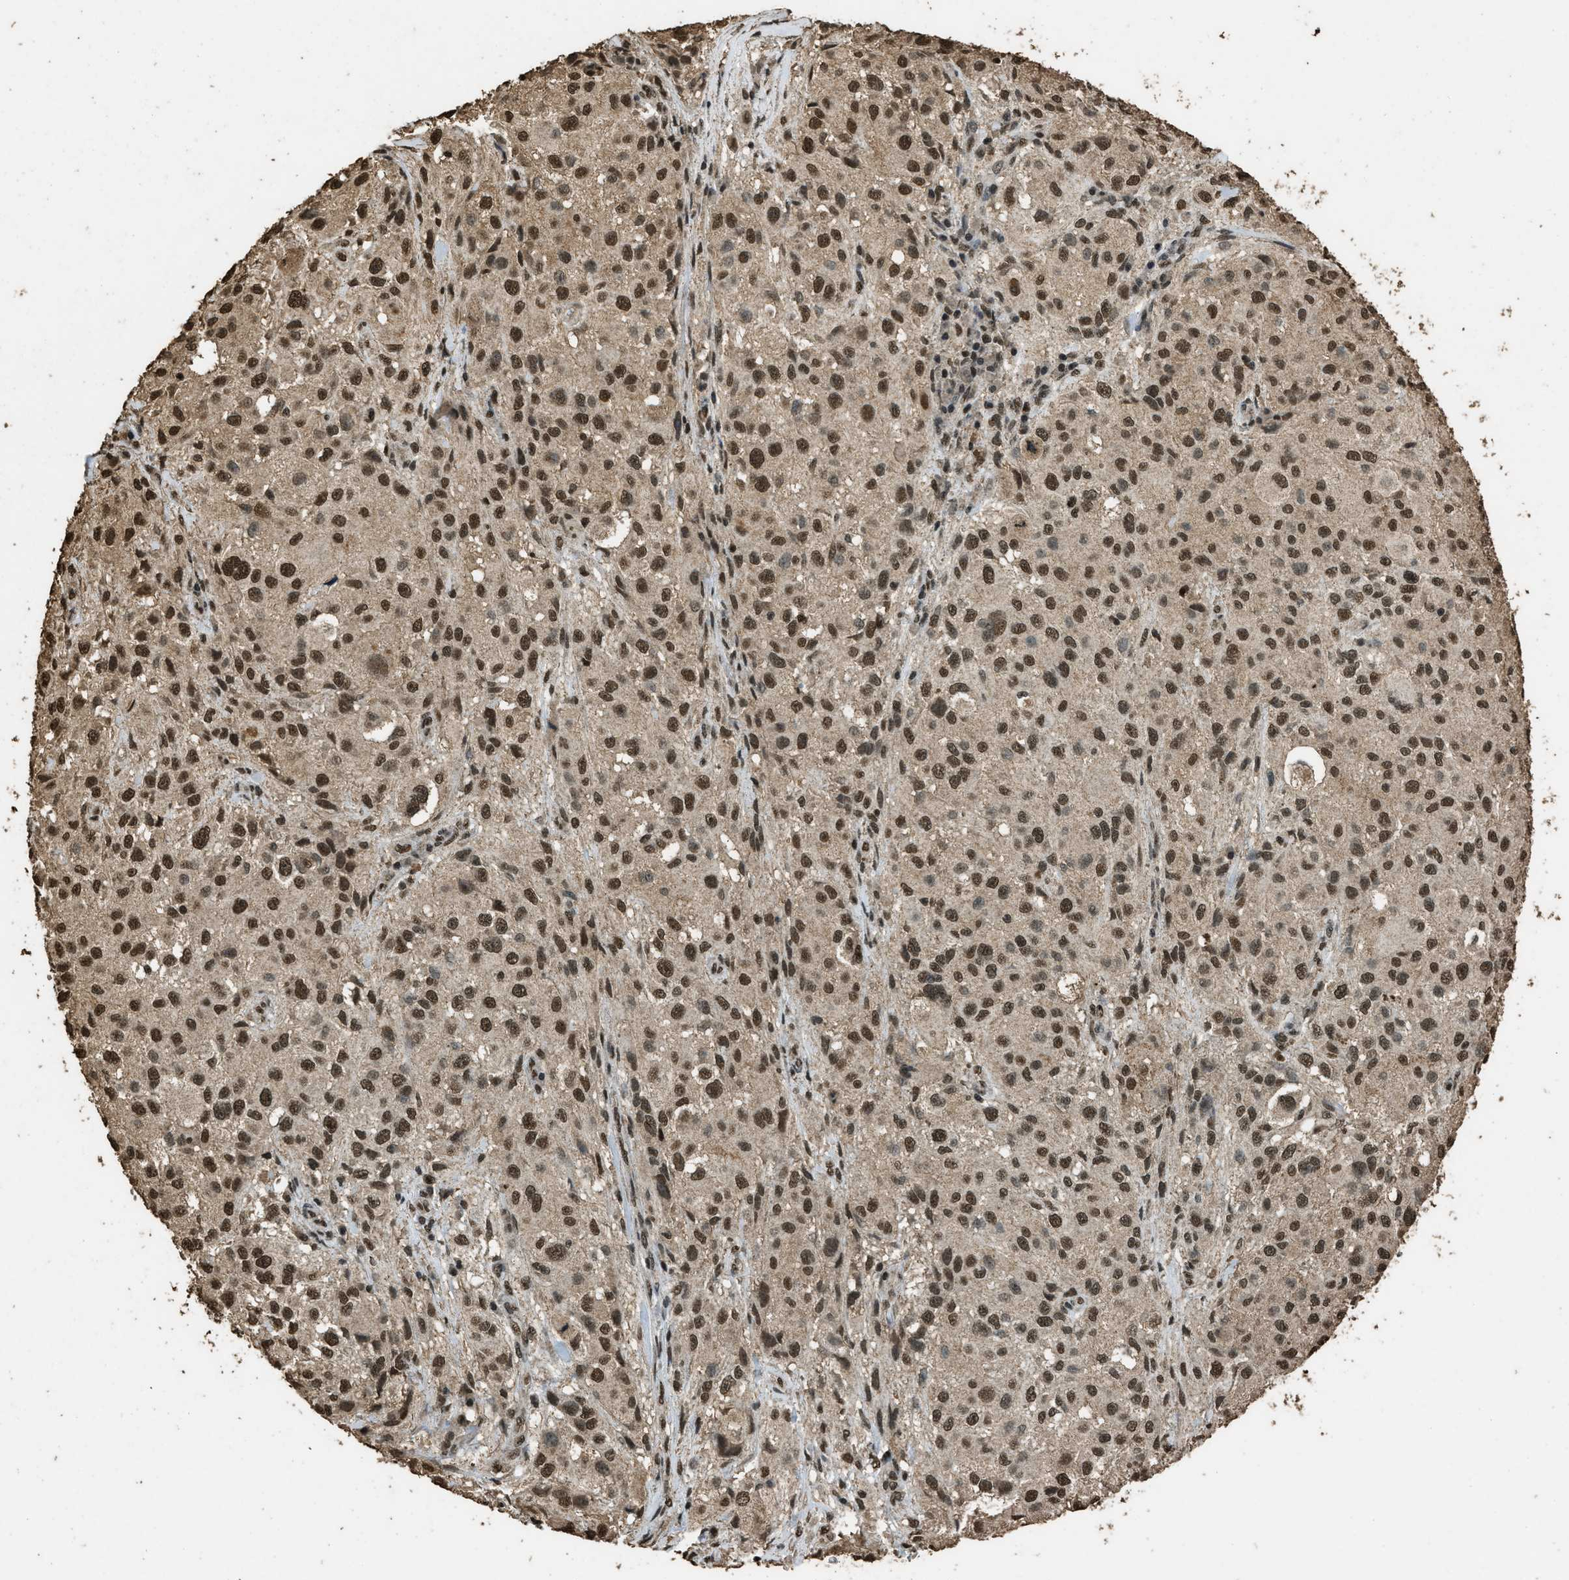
{"staining": {"intensity": "strong", "quantity": ">75%", "location": "nuclear"}, "tissue": "melanoma", "cell_type": "Tumor cells", "image_type": "cancer", "snomed": [{"axis": "morphology", "description": "Necrosis, NOS"}, {"axis": "morphology", "description": "Malignant melanoma, NOS"}, {"axis": "topography", "description": "Skin"}], "caption": "Protein expression analysis of melanoma displays strong nuclear positivity in approximately >75% of tumor cells.", "gene": "MYB", "patient": {"sex": "female", "age": 87}}